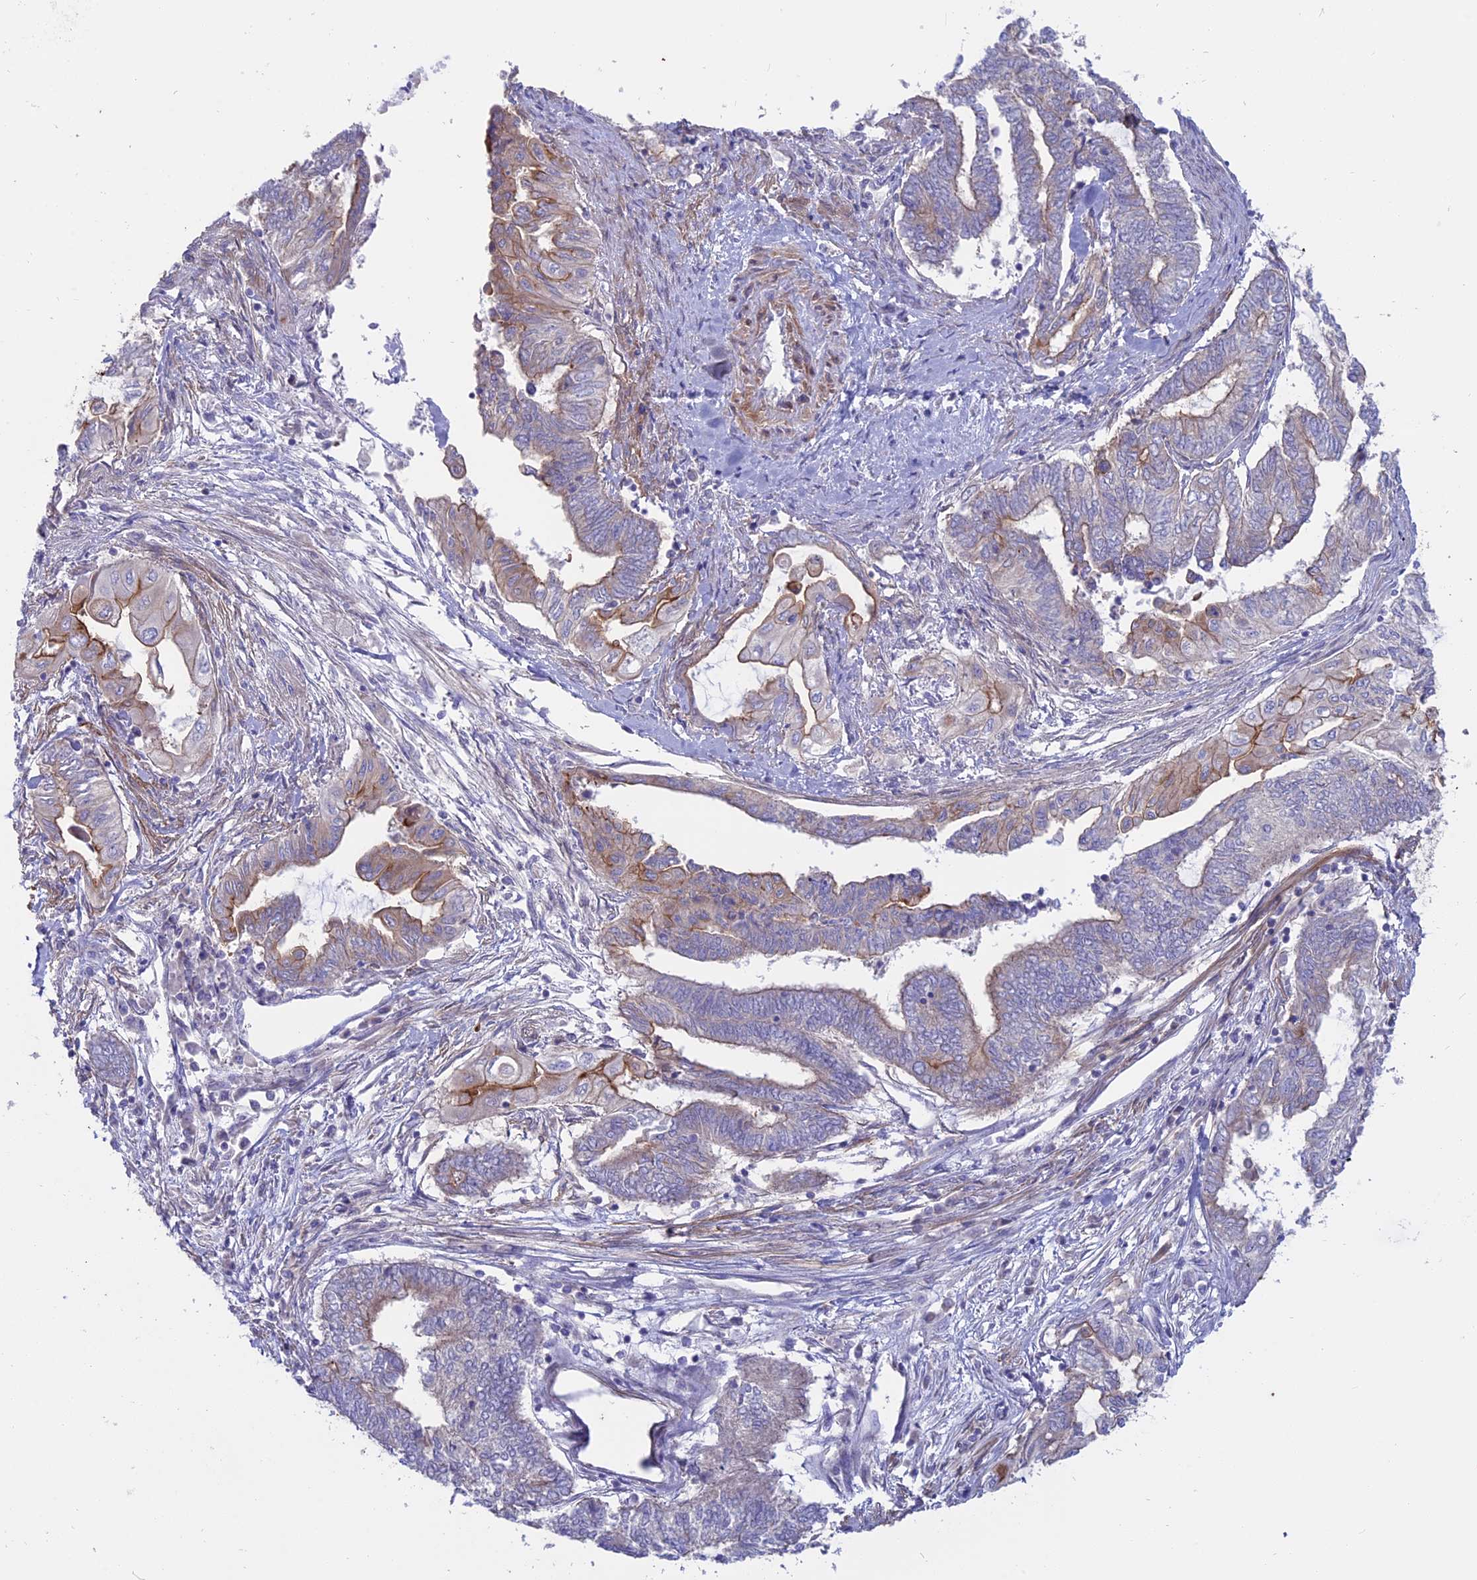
{"staining": {"intensity": "moderate", "quantity": "<25%", "location": "cytoplasmic/membranous"}, "tissue": "endometrial cancer", "cell_type": "Tumor cells", "image_type": "cancer", "snomed": [{"axis": "morphology", "description": "Adenocarcinoma, NOS"}, {"axis": "topography", "description": "Uterus"}, {"axis": "topography", "description": "Endometrium"}], "caption": "Protein staining reveals moderate cytoplasmic/membranous staining in approximately <25% of tumor cells in endometrial cancer (adenocarcinoma).", "gene": "MYO5B", "patient": {"sex": "female", "age": 70}}